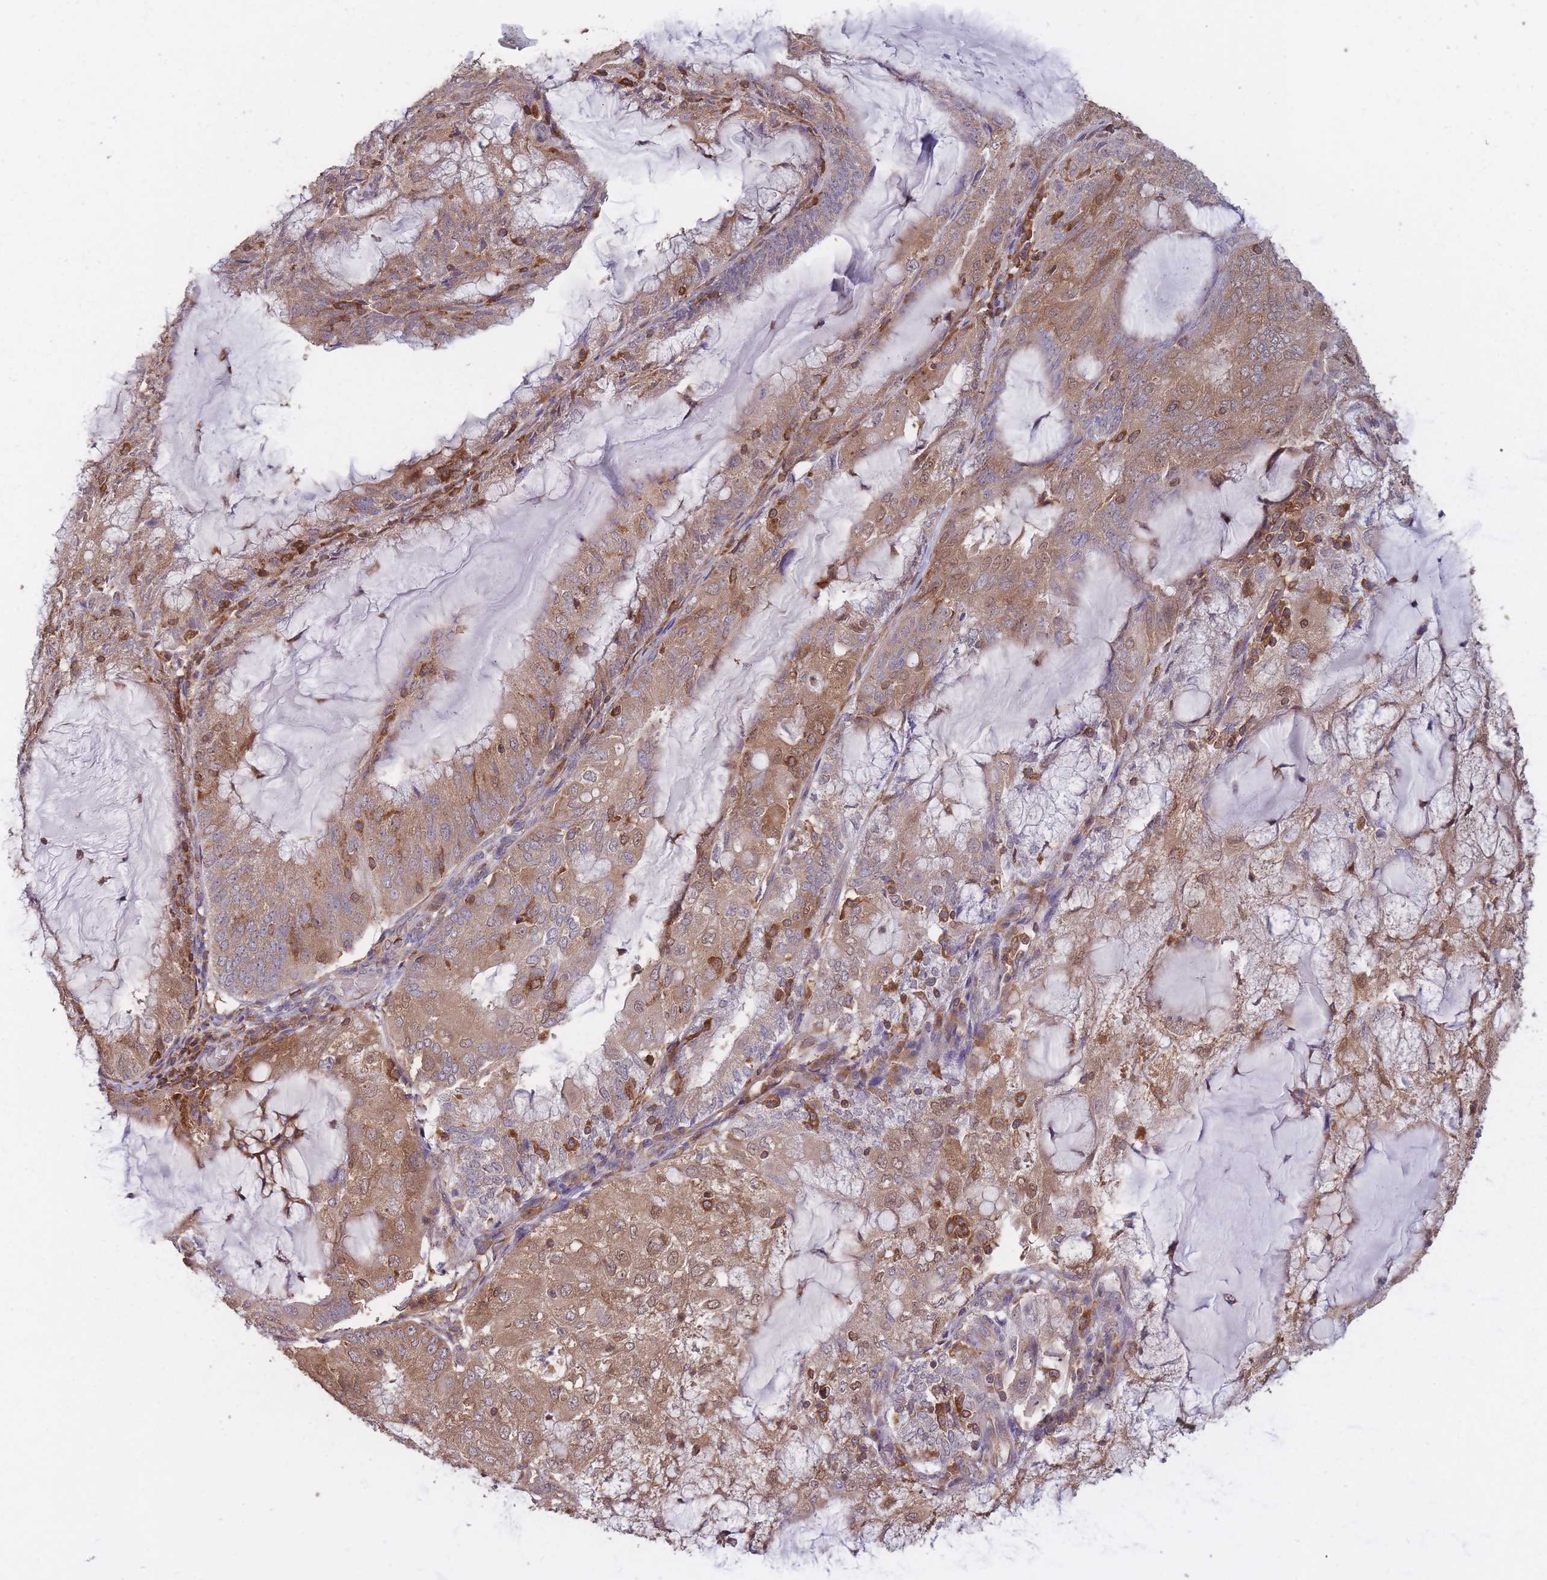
{"staining": {"intensity": "moderate", "quantity": ">75%", "location": "cytoplasmic/membranous,nuclear"}, "tissue": "endometrial cancer", "cell_type": "Tumor cells", "image_type": "cancer", "snomed": [{"axis": "morphology", "description": "Adenocarcinoma, NOS"}, {"axis": "topography", "description": "Endometrium"}], "caption": "Moderate cytoplasmic/membranous and nuclear expression for a protein is identified in approximately >75% of tumor cells of endometrial cancer (adenocarcinoma) using immunohistochemistry.", "gene": "GMIP", "patient": {"sex": "female", "age": 81}}